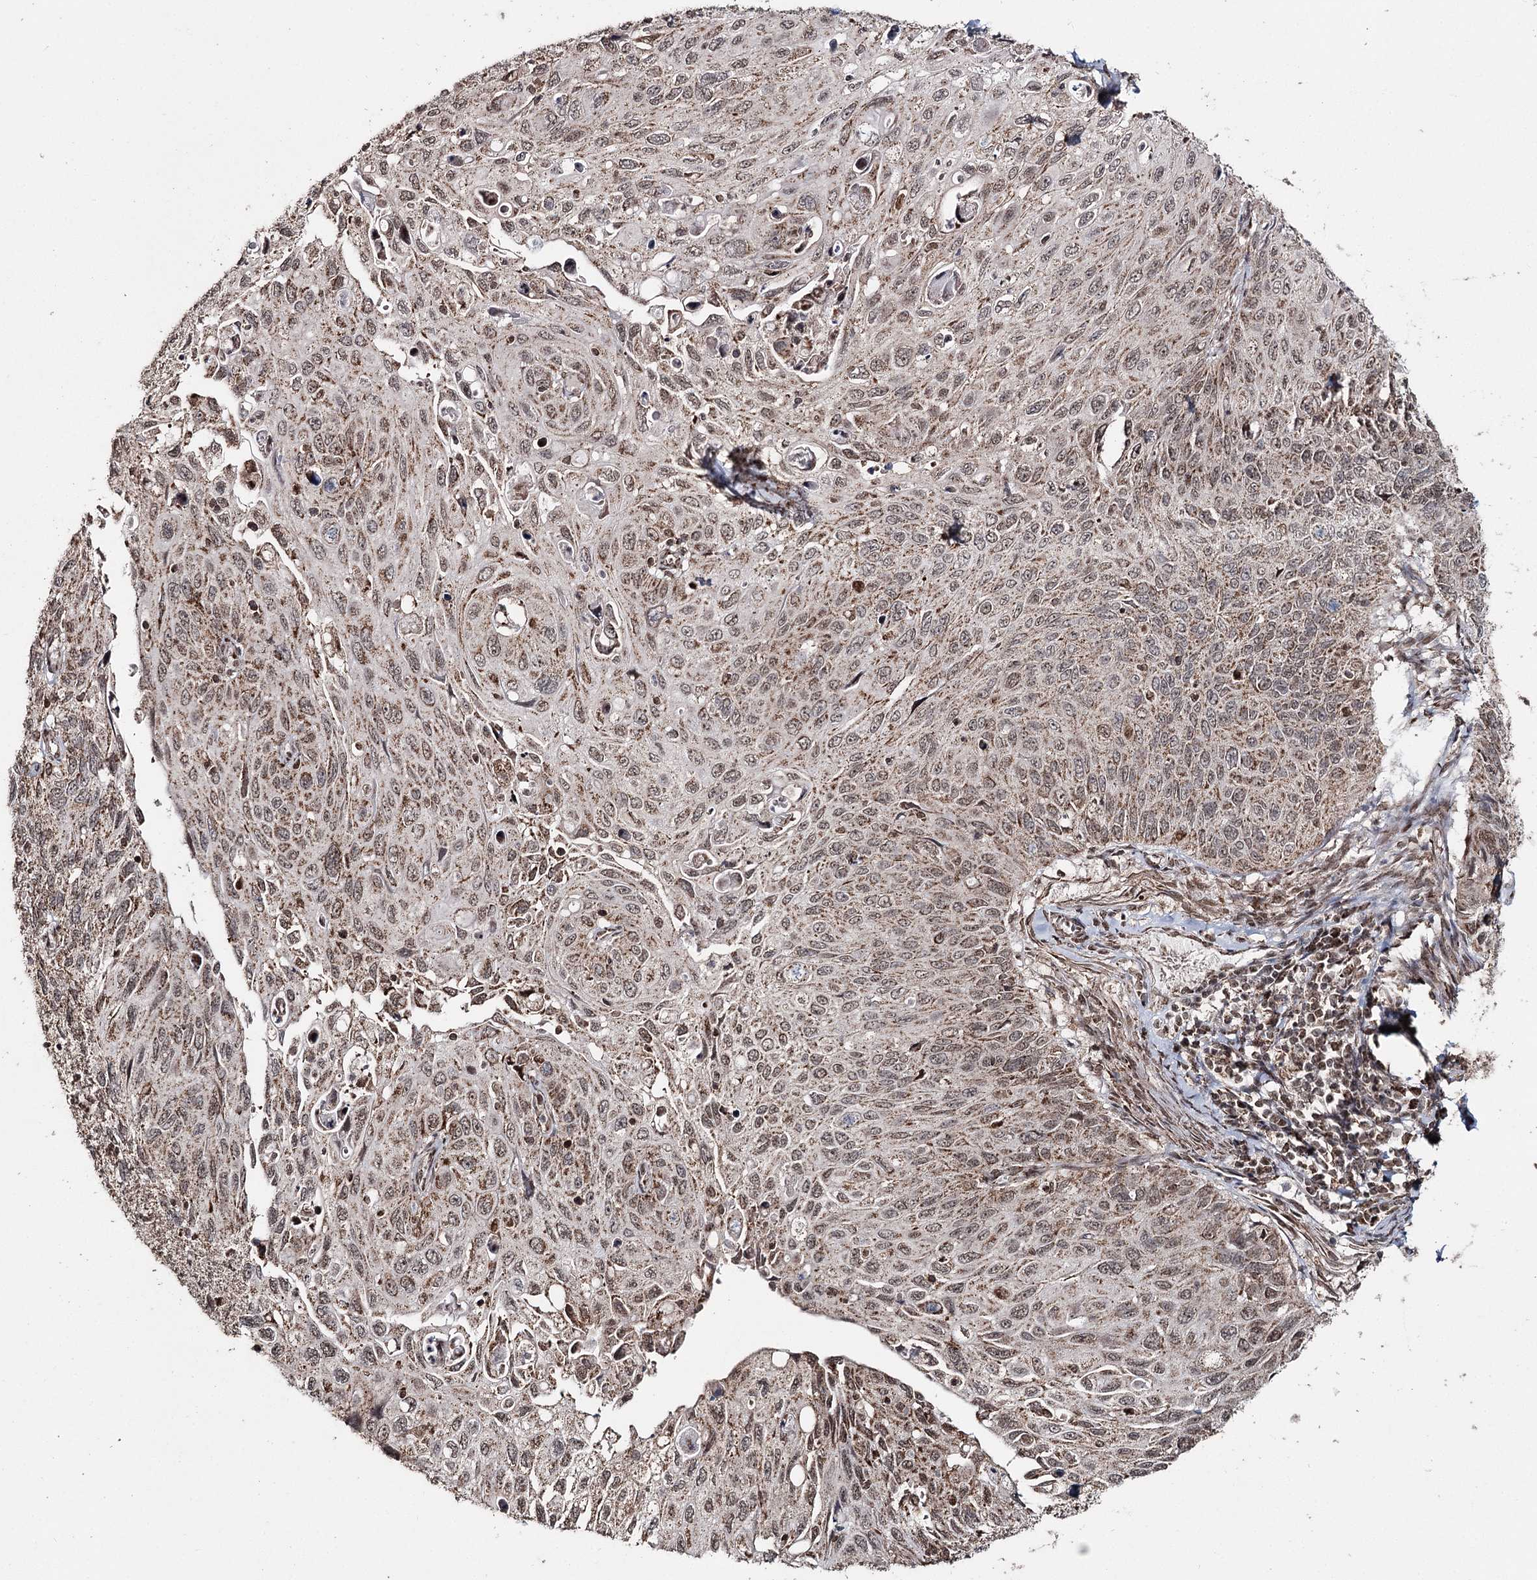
{"staining": {"intensity": "moderate", "quantity": ">75%", "location": "cytoplasmic/membranous,nuclear"}, "tissue": "cervical cancer", "cell_type": "Tumor cells", "image_type": "cancer", "snomed": [{"axis": "morphology", "description": "Squamous cell carcinoma, NOS"}, {"axis": "topography", "description": "Cervix"}], "caption": "An immunohistochemistry histopathology image of neoplastic tissue is shown. Protein staining in brown labels moderate cytoplasmic/membranous and nuclear positivity in cervical cancer within tumor cells.", "gene": "PDHX", "patient": {"sex": "female", "age": 70}}